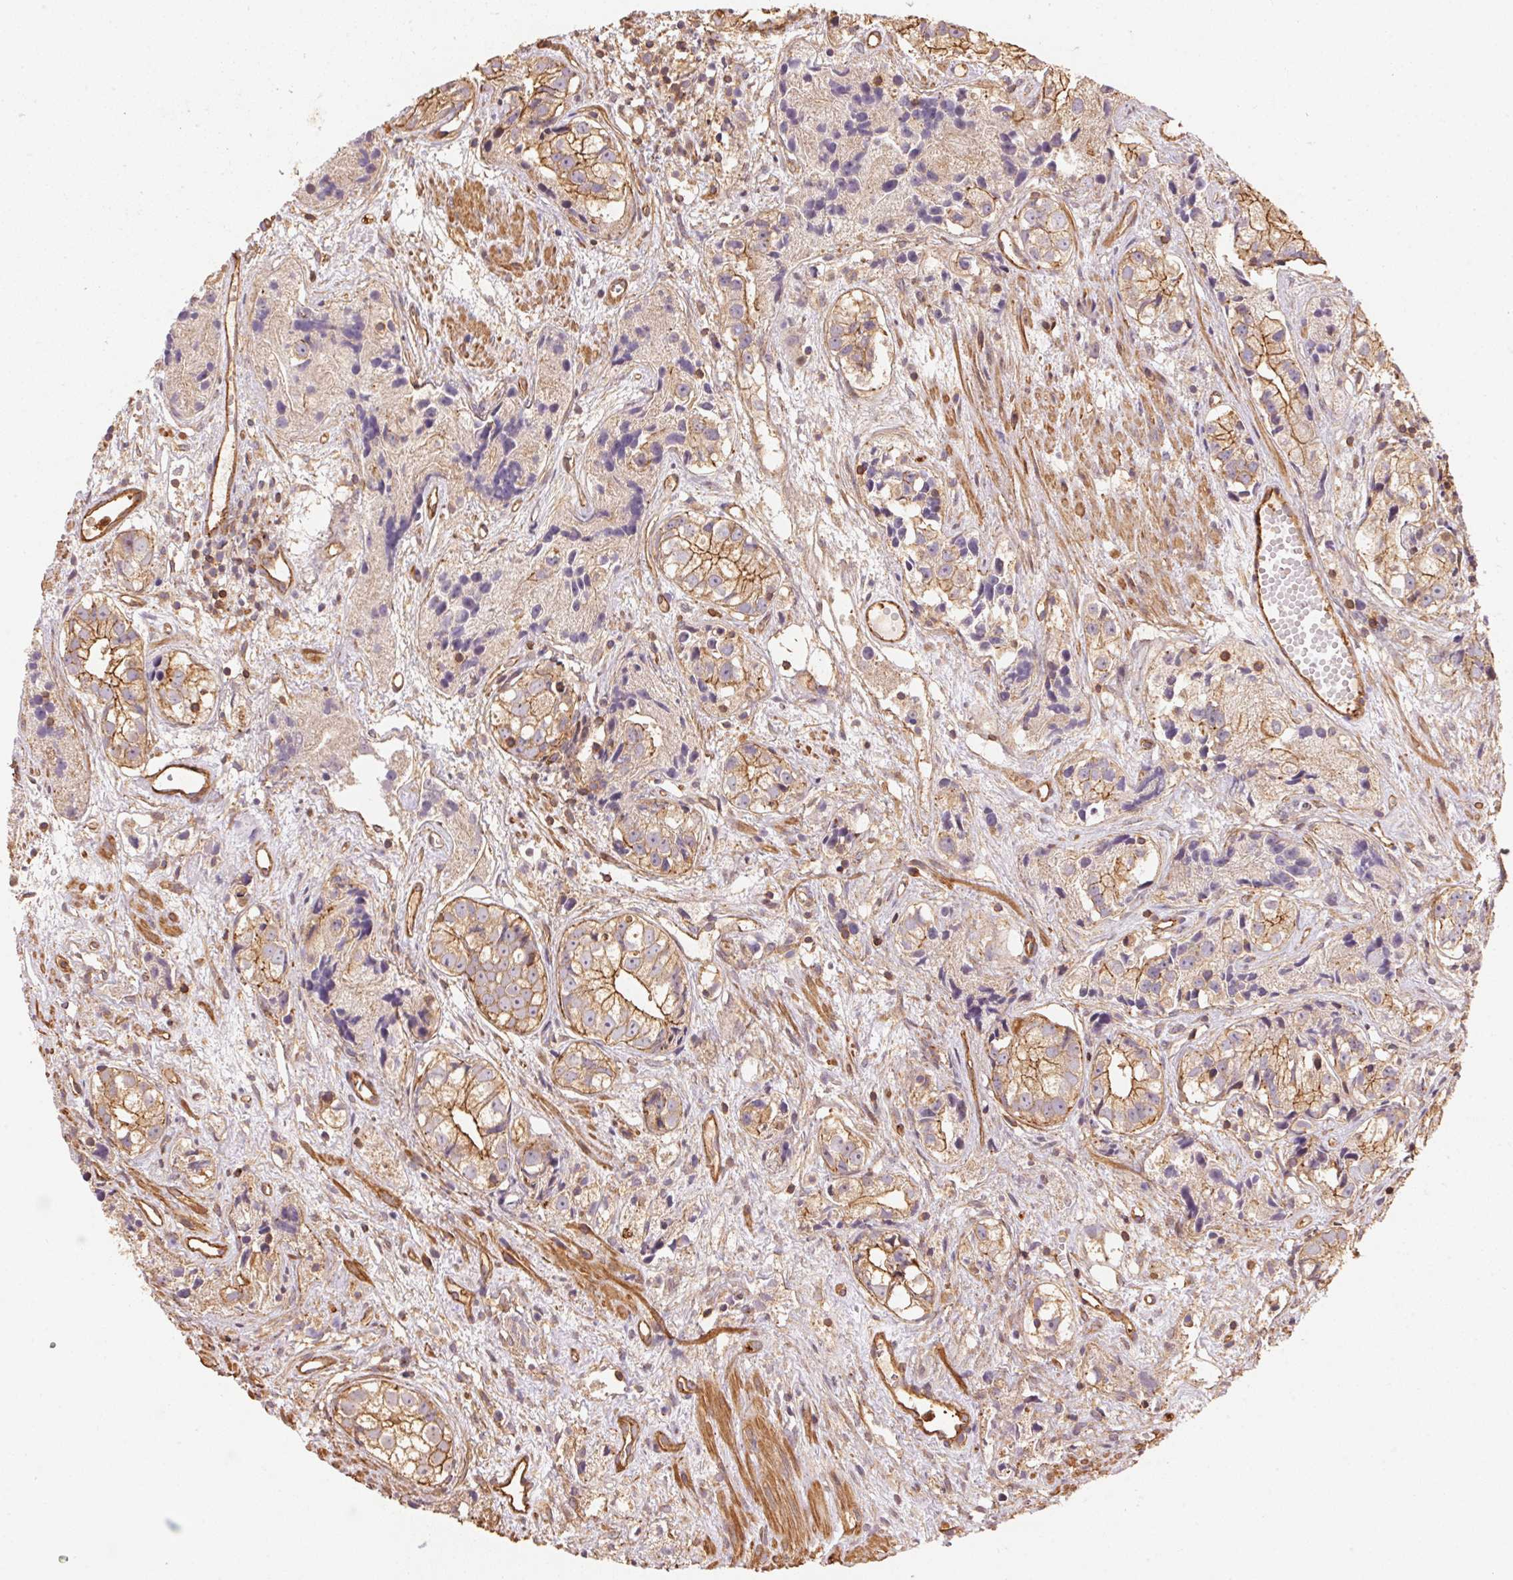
{"staining": {"intensity": "moderate", "quantity": "25%-75%", "location": "cytoplasmic/membranous"}, "tissue": "prostate cancer", "cell_type": "Tumor cells", "image_type": "cancer", "snomed": [{"axis": "morphology", "description": "Adenocarcinoma, High grade"}, {"axis": "topography", "description": "Prostate"}], "caption": "Brown immunohistochemical staining in human adenocarcinoma (high-grade) (prostate) exhibits moderate cytoplasmic/membranous staining in about 25%-75% of tumor cells.", "gene": "FRAS1", "patient": {"sex": "male", "age": 68}}